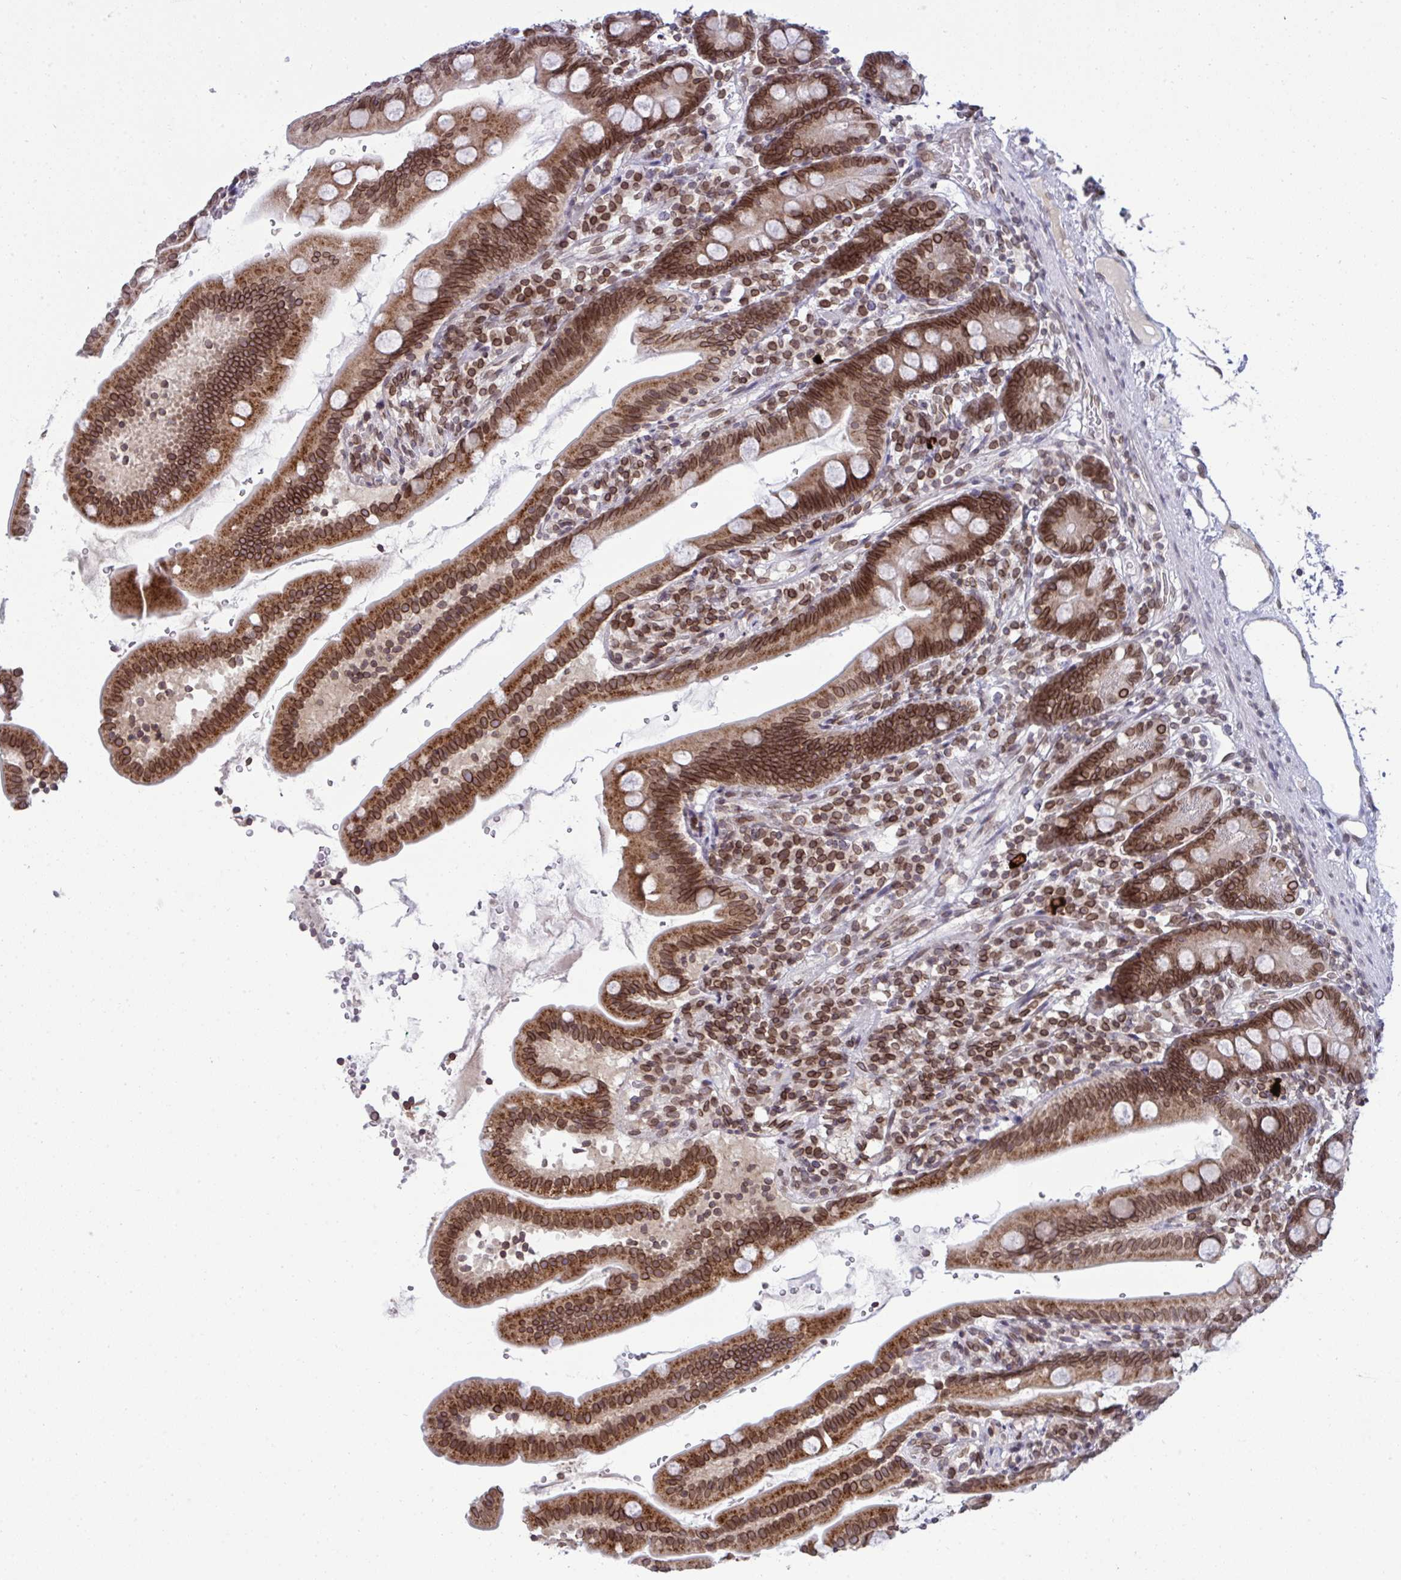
{"staining": {"intensity": "moderate", "quantity": ">75%", "location": "cytoplasmic/membranous,nuclear"}, "tissue": "duodenum", "cell_type": "Glandular cells", "image_type": "normal", "snomed": [{"axis": "morphology", "description": "Normal tissue, NOS"}, {"axis": "topography", "description": "Duodenum"}], "caption": "Immunohistochemical staining of benign human duodenum demonstrates medium levels of moderate cytoplasmic/membranous,nuclear positivity in approximately >75% of glandular cells.", "gene": "RANBP2", "patient": {"sex": "female", "age": 67}}